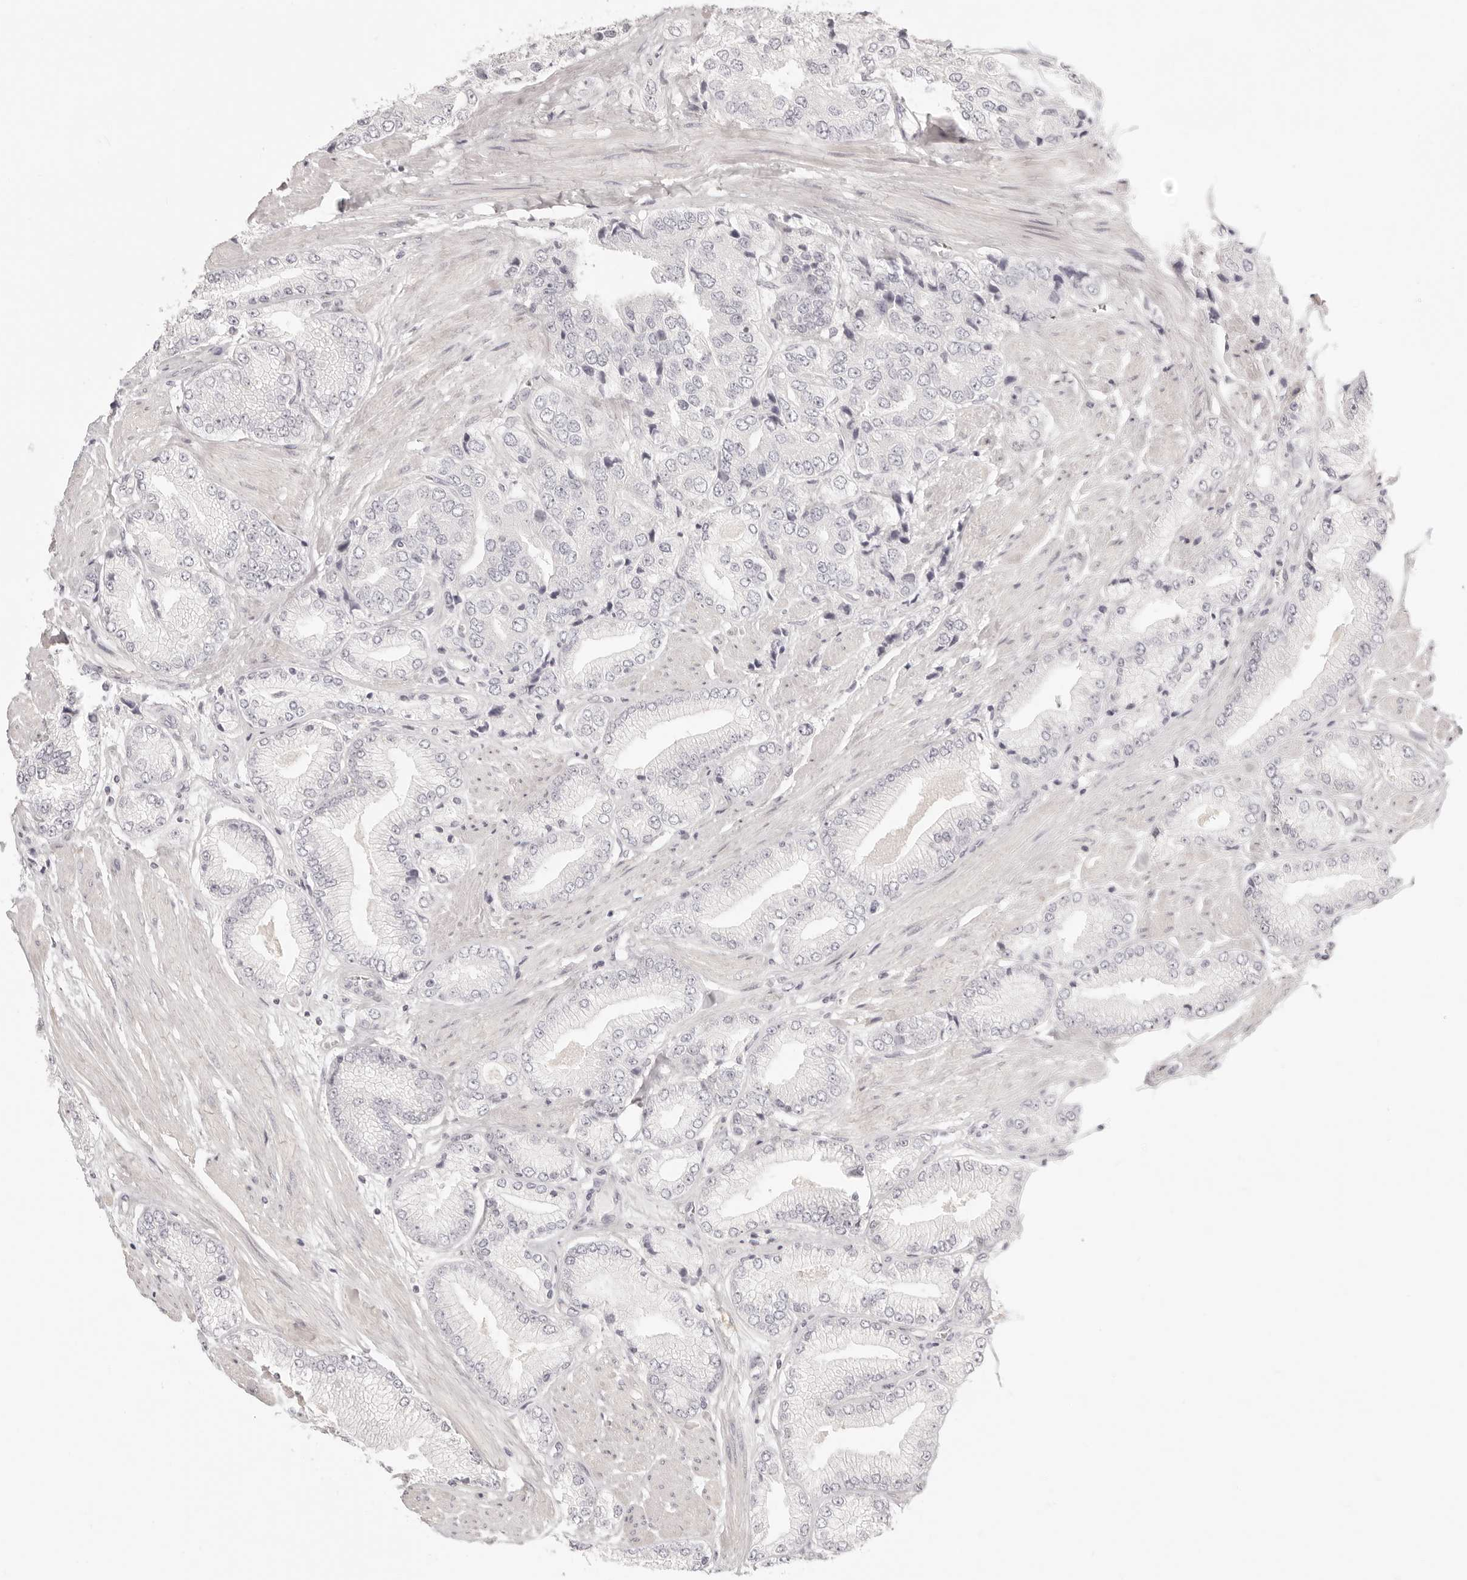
{"staining": {"intensity": "negative", "quantity": "none", "location": "none"}, "tissue": "prostate cancer", "cell_type": "Tumor cells", "image_type": "cancer", "snomed": [{"axis": "morphology", "description": "Adenocarcinoma, High grade"}, {"axis": "topography", "description": "Prostate"}], "caption": "Immunohistochemistry (IHC) histopathology image of neoplastic tissue: prostate cancer stained with DAB displays no significant protein expression in tumor cells. (Immunohistochemistry, brightfield microscopy, high magnification).", "gene": "FABP1", "patient": {"sex": "male", "age": 50}}